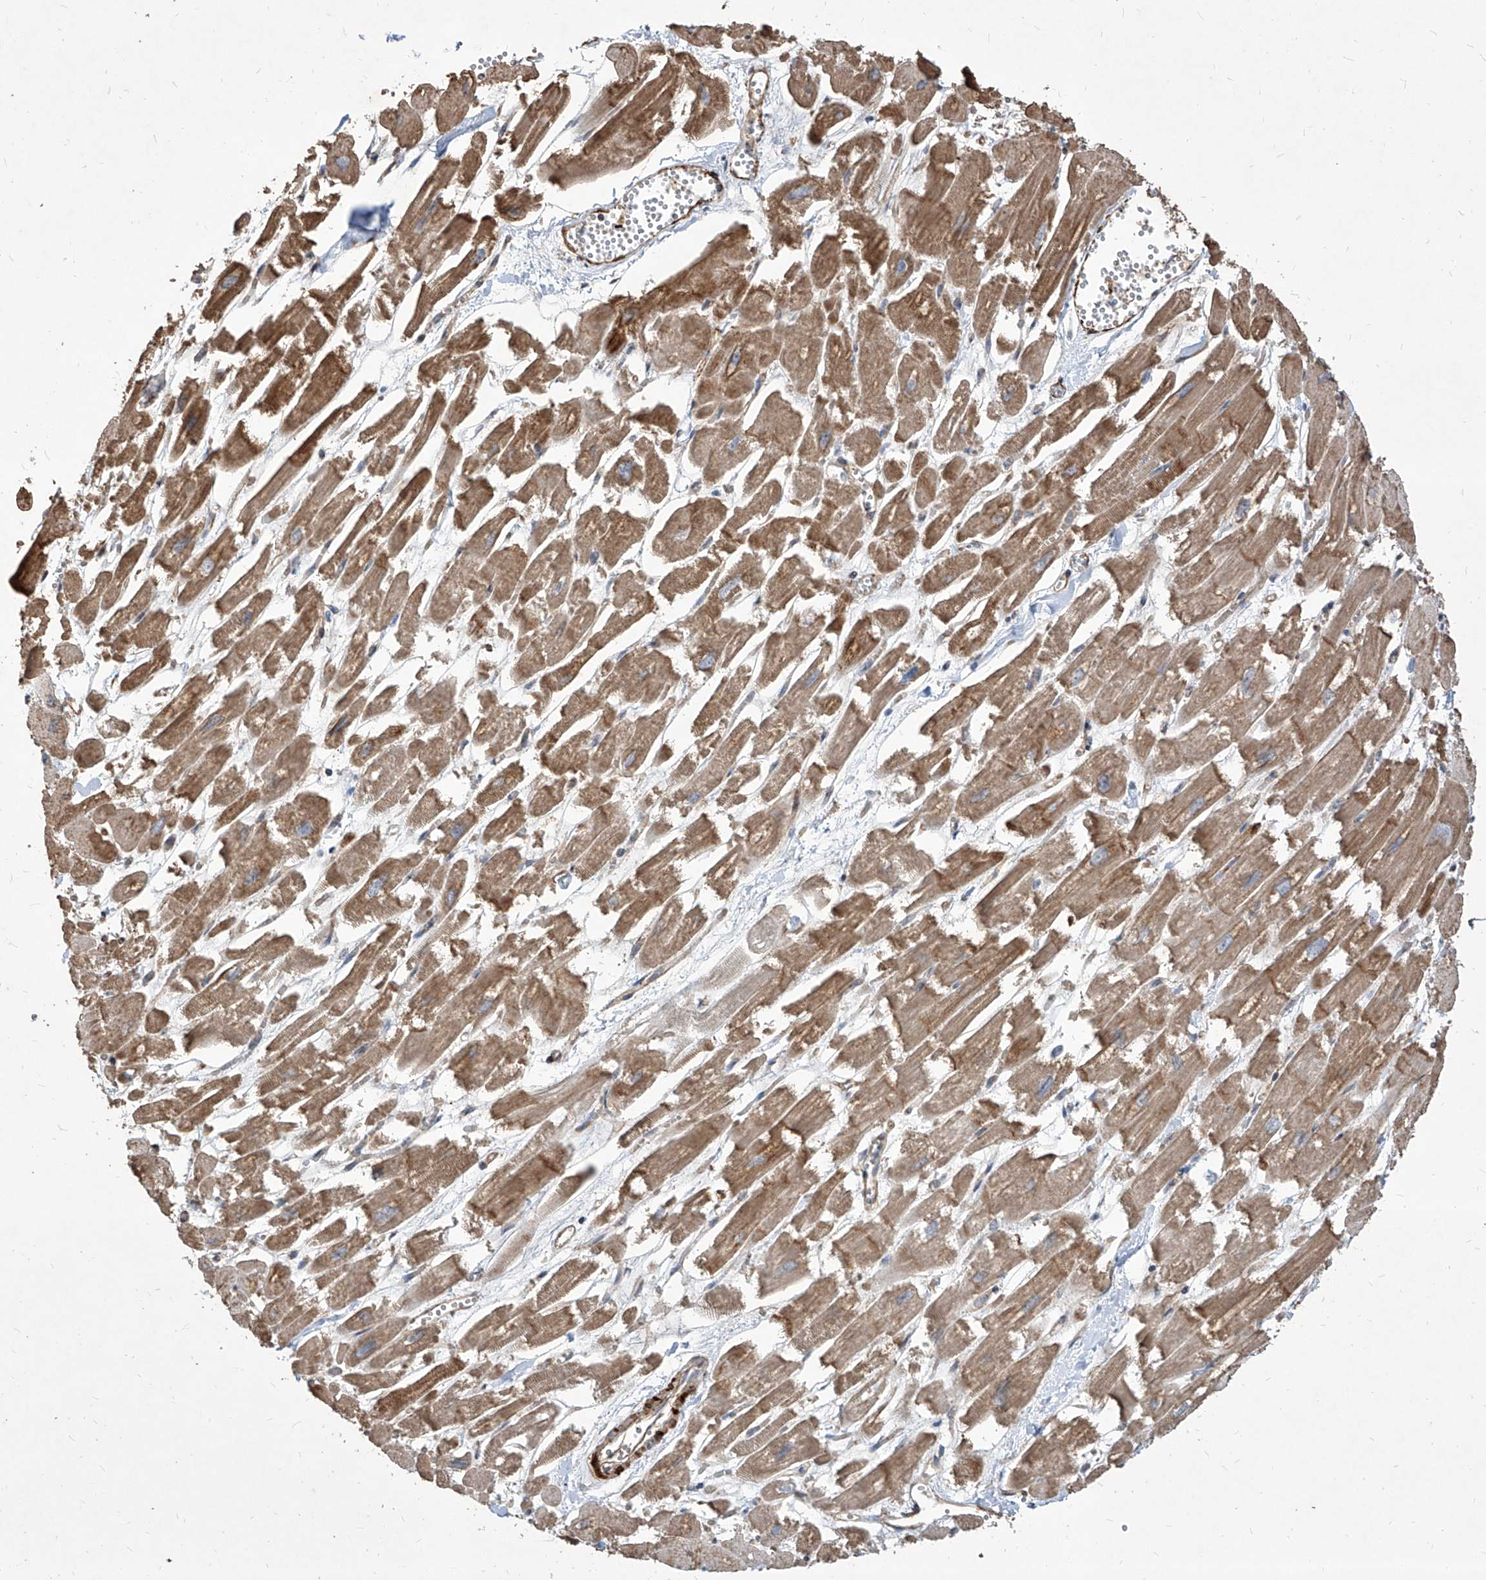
{"staining": {"intensity": "moderate", "quantity": "25%-75%", "location": "cytoplasmic/membranous"}, "tissue": "heart muscle", "cell_type": "Cardiomyocytes", "image_type": "normal", "snomed": [{"axis": "morphology", "description": "Normal tissue, NOS"}, {"axis": "topography", "description": "Heart"}], "caption": "IHC staining of benign heart muscle, which reveals medium levels of moderate cytoplasmic/membranous staining in about 25%-75% of cardiomyocytes indicating moderate cytoplasmic/membranous protein positivity. The staining was performed using DAB (brown) for protein detection and nuclei were counterstained in hematoxylin (blue).", "gene": "FAM83B", "patient": {"sex": "male", "age": 54}}